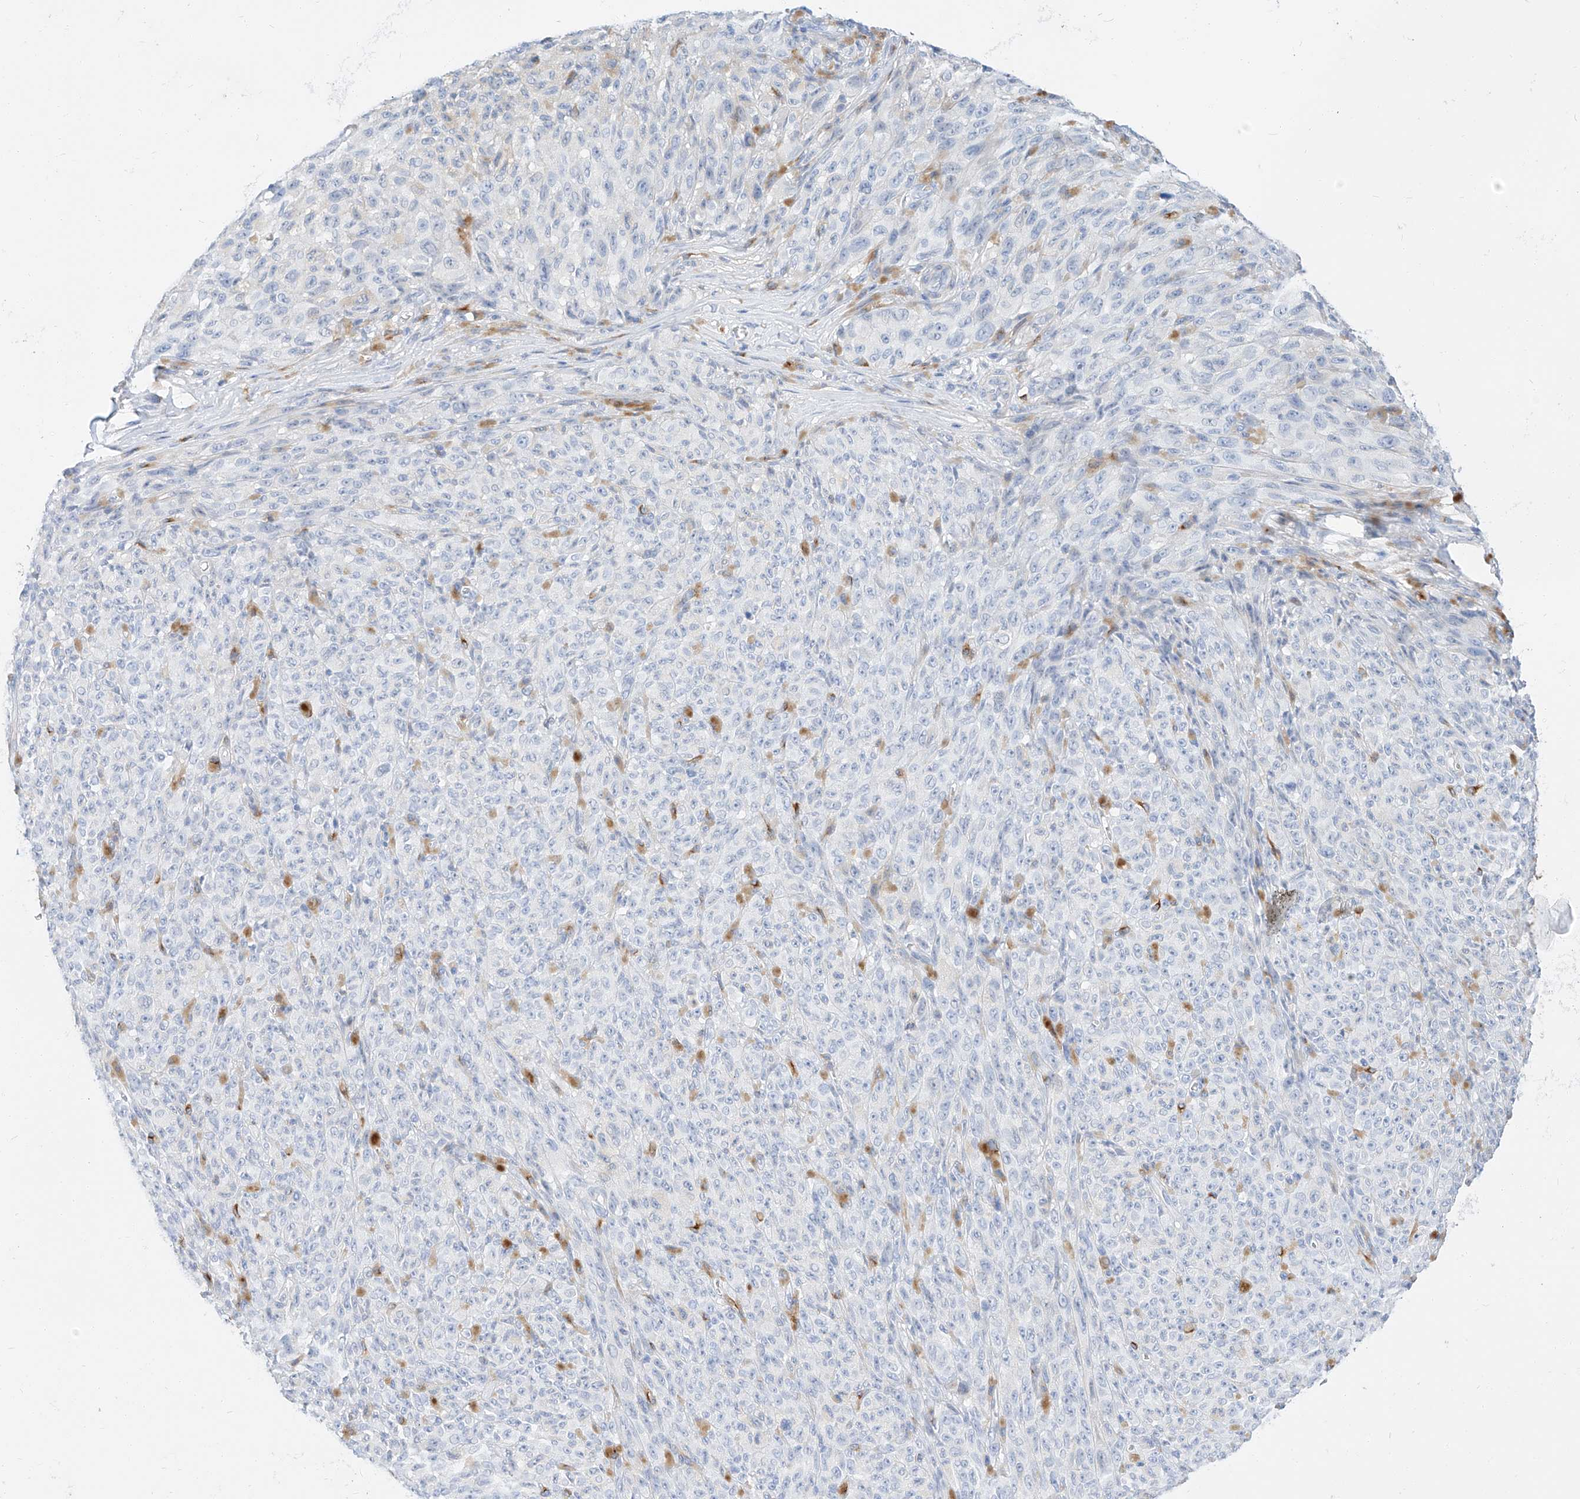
{"staining": {"intensity": "negative", "quantity": "none", "location": "none"}, "tissue": "melanoma", "cell_type": "Tumor cells", "image_type": "cancer", "snomed": [{"axis": "morphology", "description": "Malignant melanoma, NOS"}, {"axis": "topography", "description": "Skin"}], "caption": "IHC of malignant melanoma reveals no staining in tumor cells. (DAB immunohistochemistry (IHC), high magnification).", "gene": "MAP7", "patient": {"sex": "female", "age": 82}}